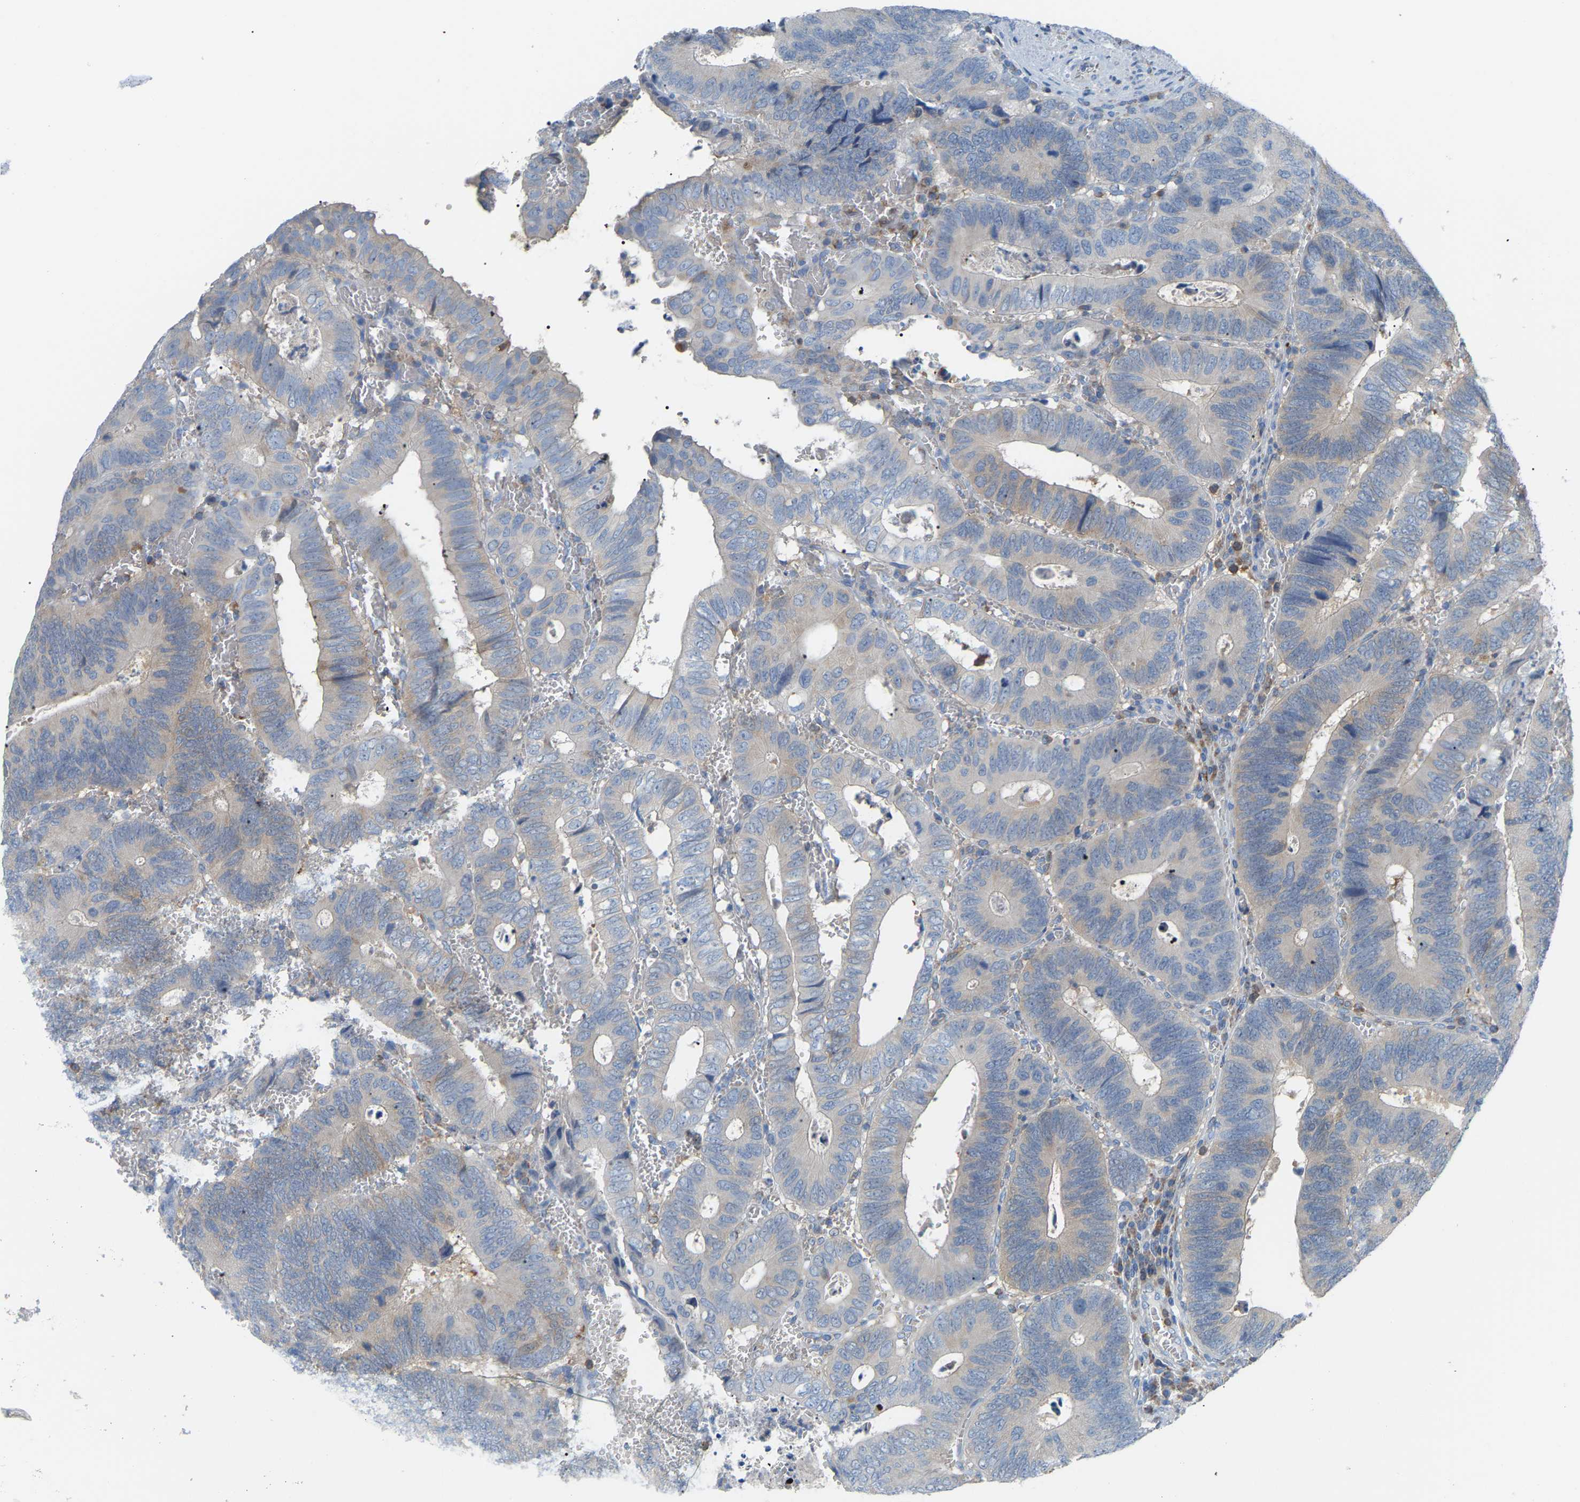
{"staining": {"intensity": "negative", "quantity": "none", "location": "none"}, "tissue": "colorectal cancer", "cell_type": "Tumor cells", "image_type": "cancer", "snomed": [{"axis": "morphology", "description": "Inflammation, NOS"}, {"axis": "morphology", "description": "Adenocarcinoma, NOS"}, {"axis": "topography", "description": "Colon"}], "caption": "Human colorectal cancer stained for a protein using IHC reveals no positivity in tumor cells.", "gene": "CROT", "patient": {"sex": "male", "age": 72}}